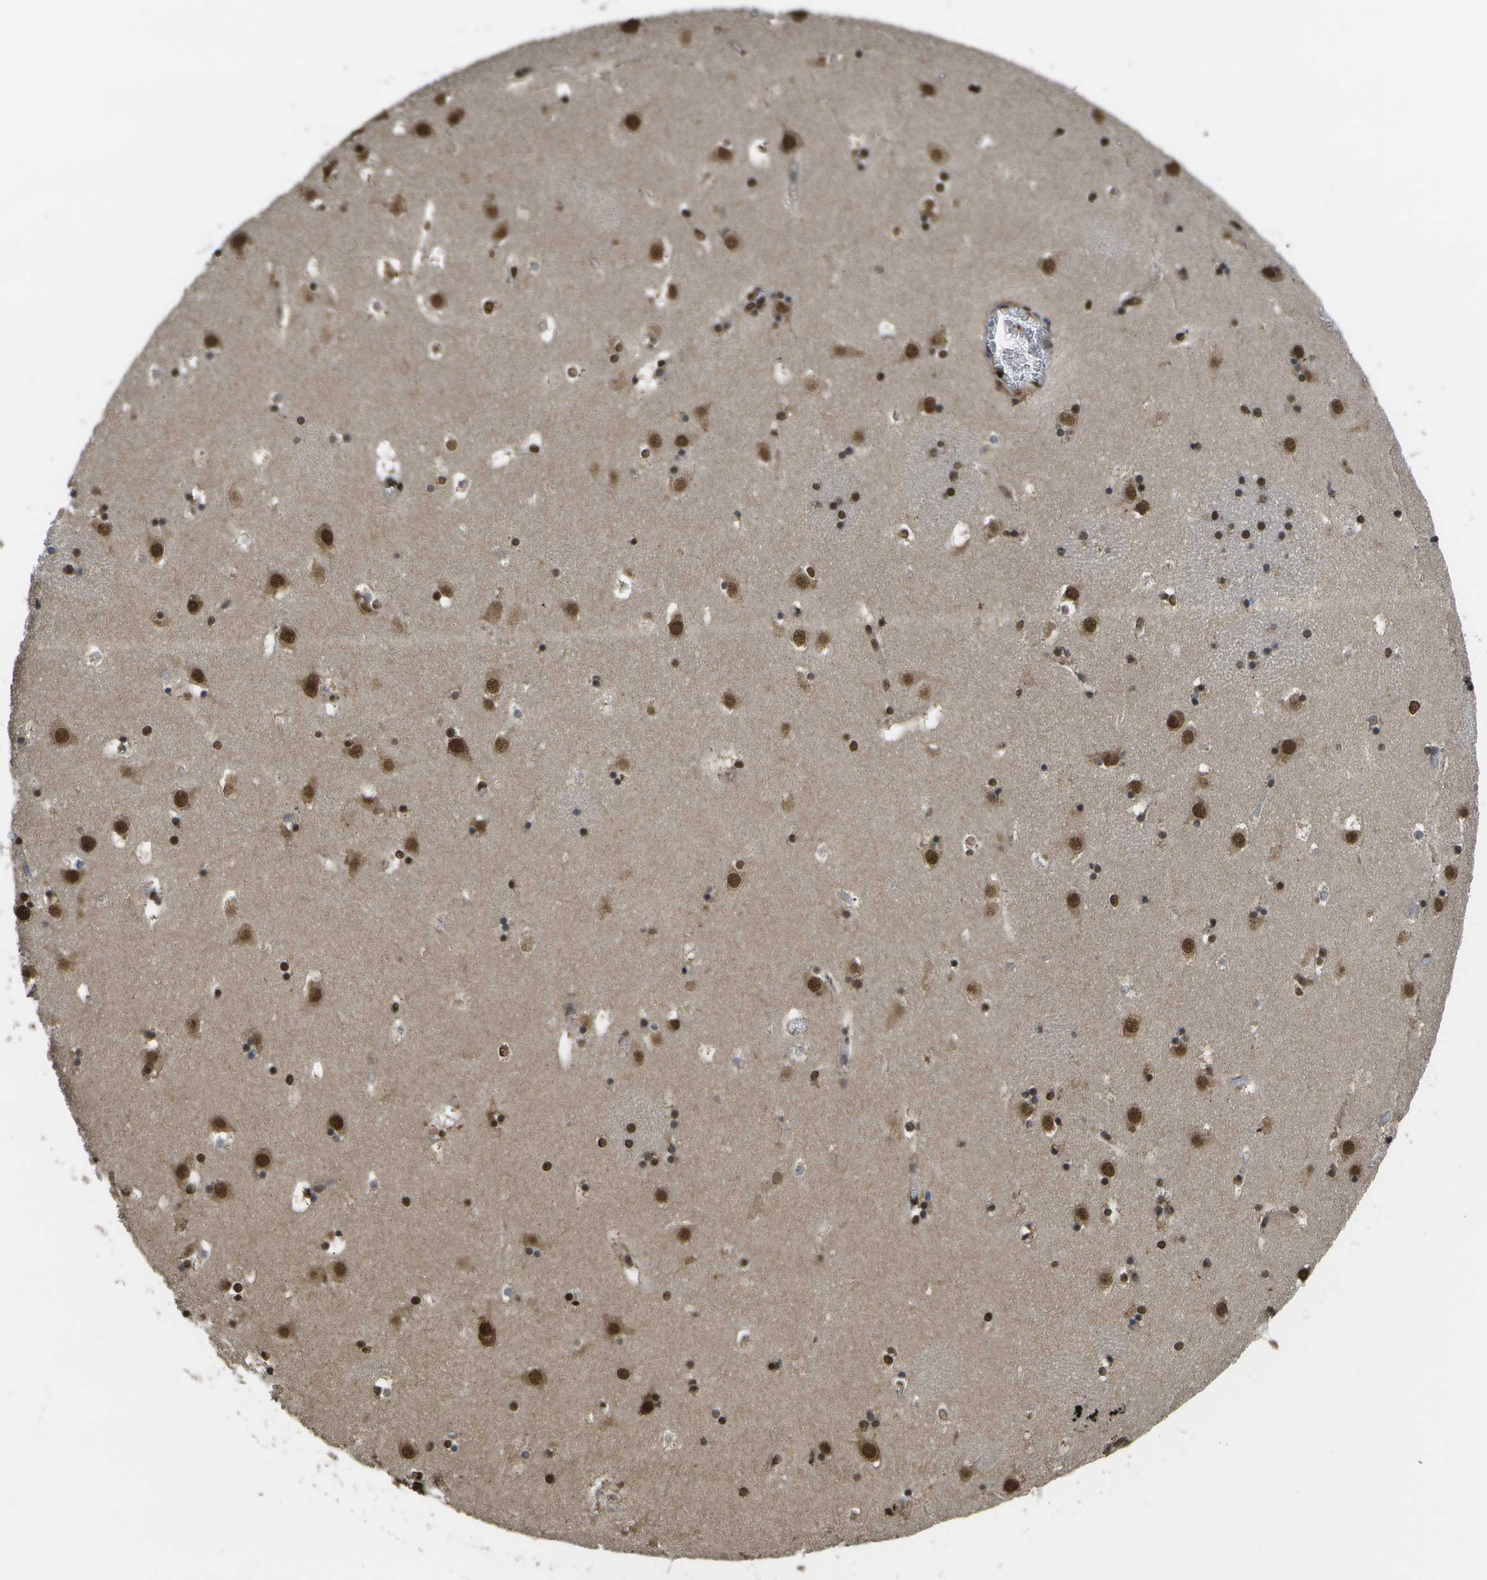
{"staining": {"intensity": "strong", "quantity": ">75%", "location": "nuclear"}, "tissue": "caudate", "cell_type": "Glial cells", "image_type": "normal", "snomed": [{"axis": "morphology", "description": "Normal tissue, NOS"}, {"axis": "topography", "description": "Lateral ventricle wall"}], "caption": "The image reveals immunohistochemical staining of unremarkable caudate. There is strong nuclear expression is appreciated in about >75% of glial cells. Immunohistochemistry stains the protein of interest in brown and the nuclei are stained blue.", "gene": "SPEN", "patient": {"sex": "male", "age": 45}}